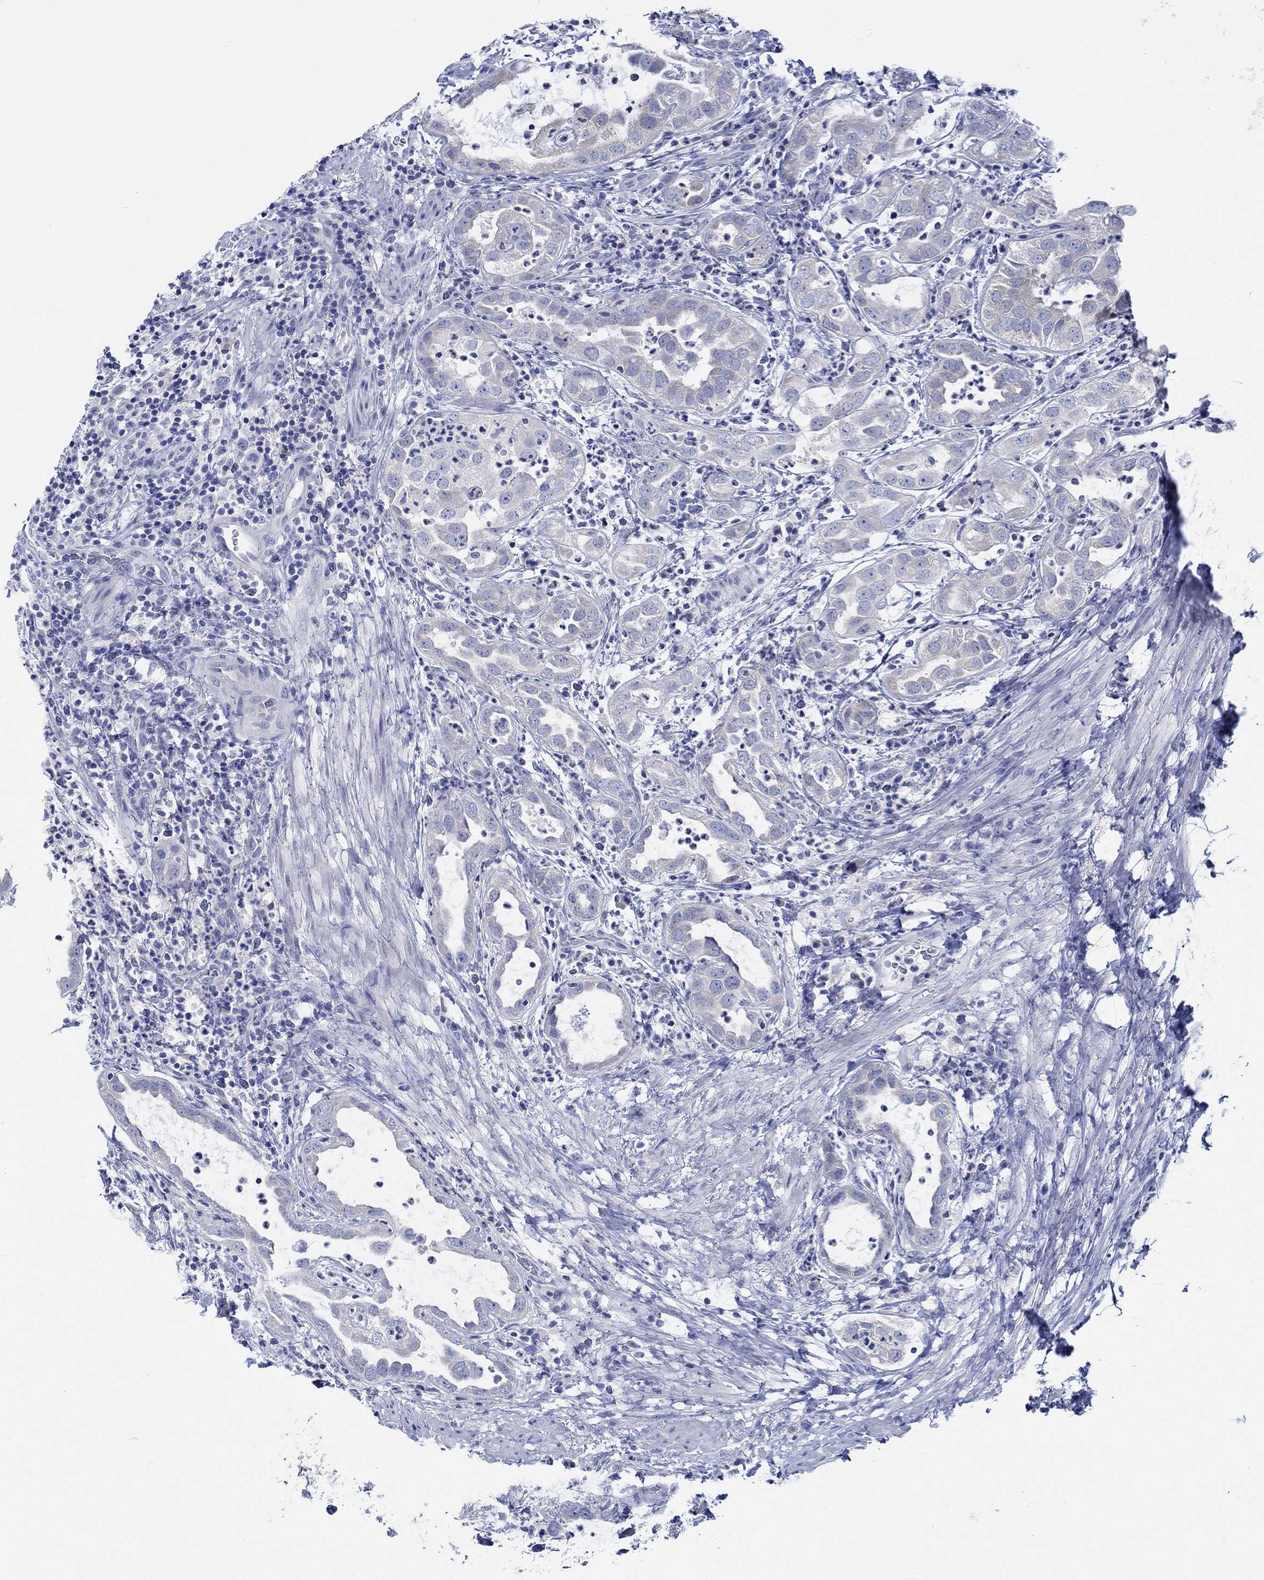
{"staining": {"intensity": "negative", "quantity": "none", "location": "none"}, "tissue": "urothelial cancer", "cell_type": "Tumor cells", "image_type": "cancer", "snomed": [{"axis": "morphology", "description": "Urothelial carcinoma, High grade"}, {"axis": "topography", "description": "Urinary bladder"}], "caption": "A histopathology image of high-grade urothelial carcinoma stained for a protein displays no brown staining in tumor cells.", "gene": "PTPRN2", "patient": {"sex": "female", "age": 41}}